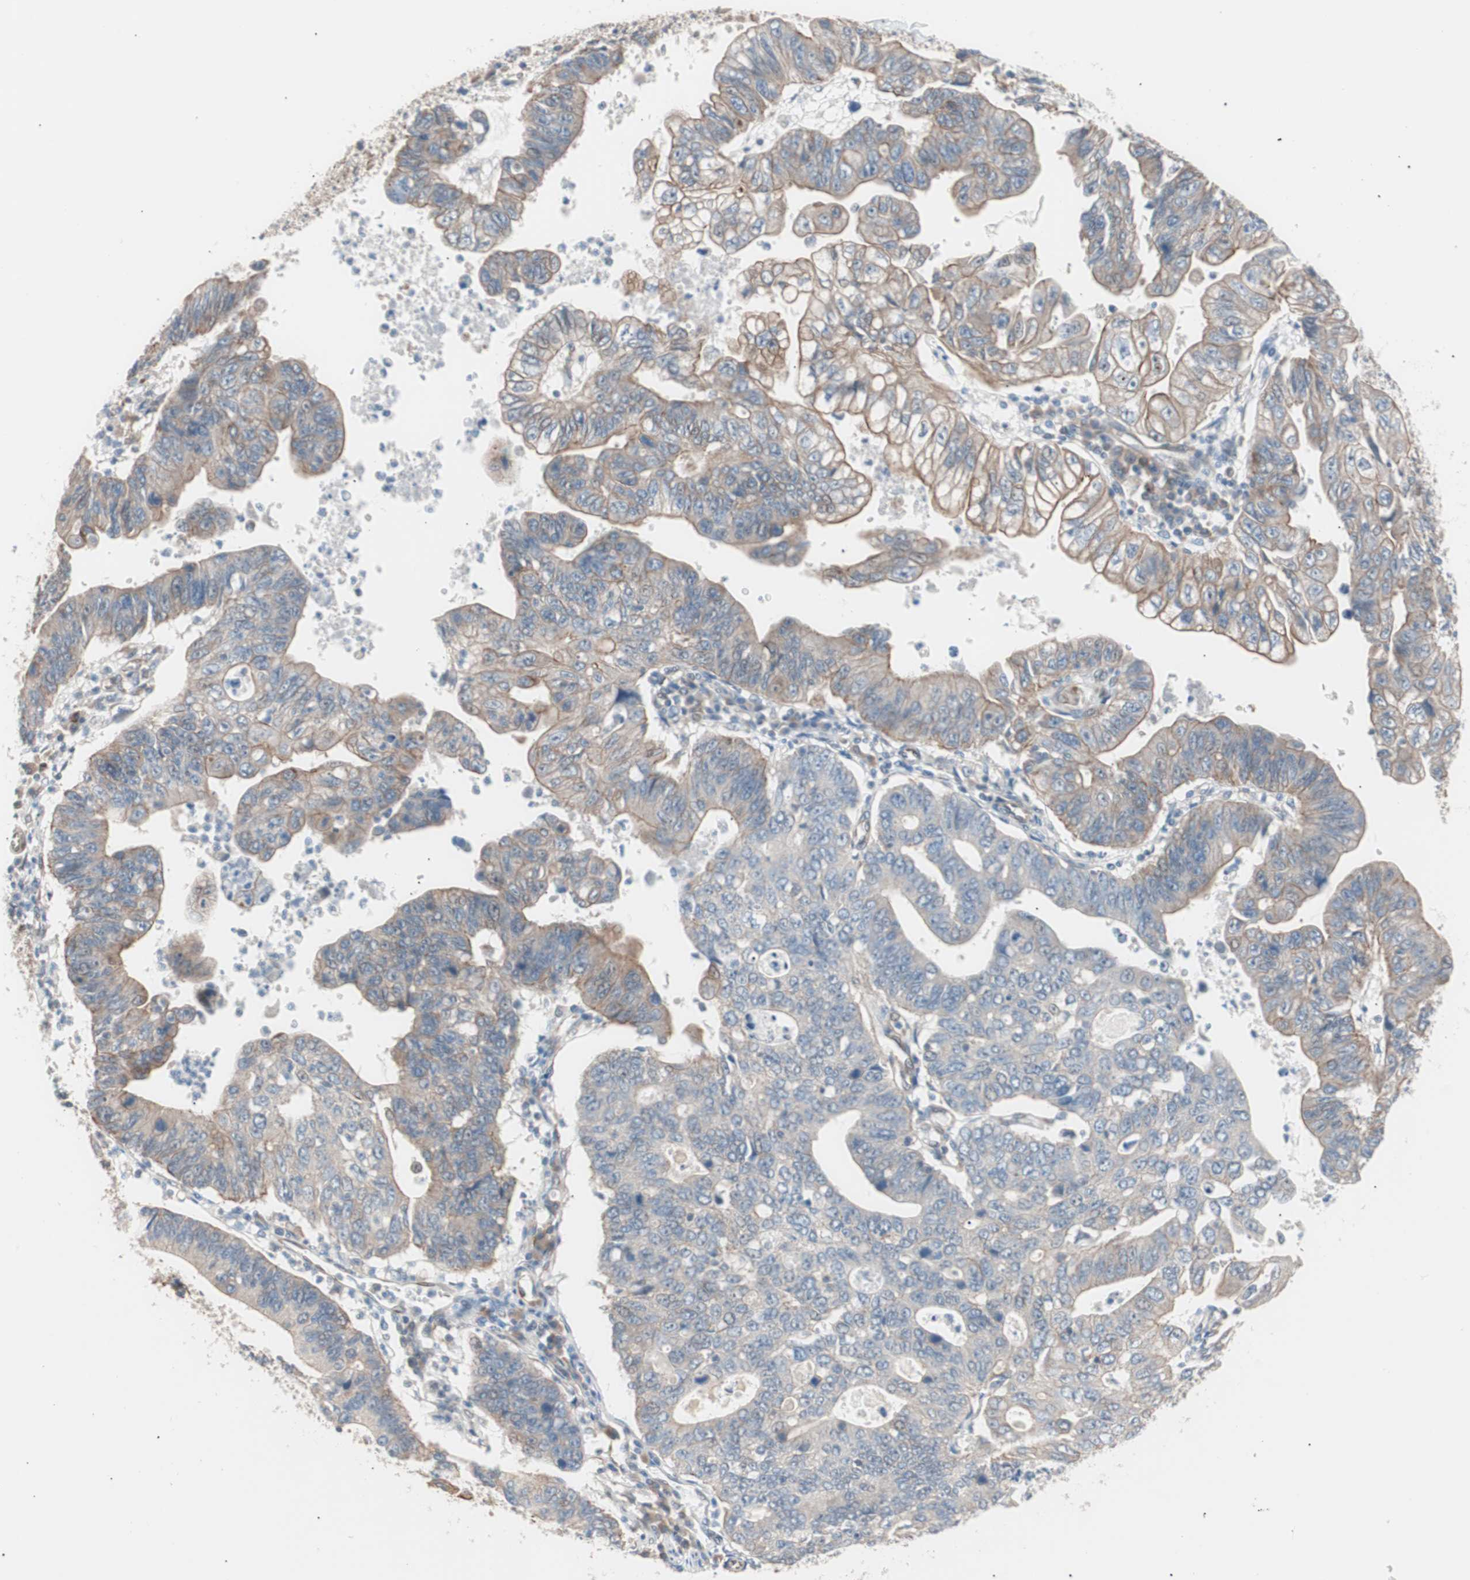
{"staining": {"intensity": "moderate", "quantity": "25%-75%", "location": "cytoplasmic/membranous"}, "tissue": "stomach cancer", "cell_type": "Tumor cells", "image_type": "cancer", "snomed": [{"axis": "morphology", "description": "Adenocarcinoma, NOS"}, {"axis": "topography", "description": "Stomach"}], "caption": "Tumor cells show medium levels of moderate cytoplasmic/membranous expression in about 25%-75% of cells in human adenocarcinoma (stomach).", "gene": "SMG1", "patient": {"sex": "male", "age": 59}}